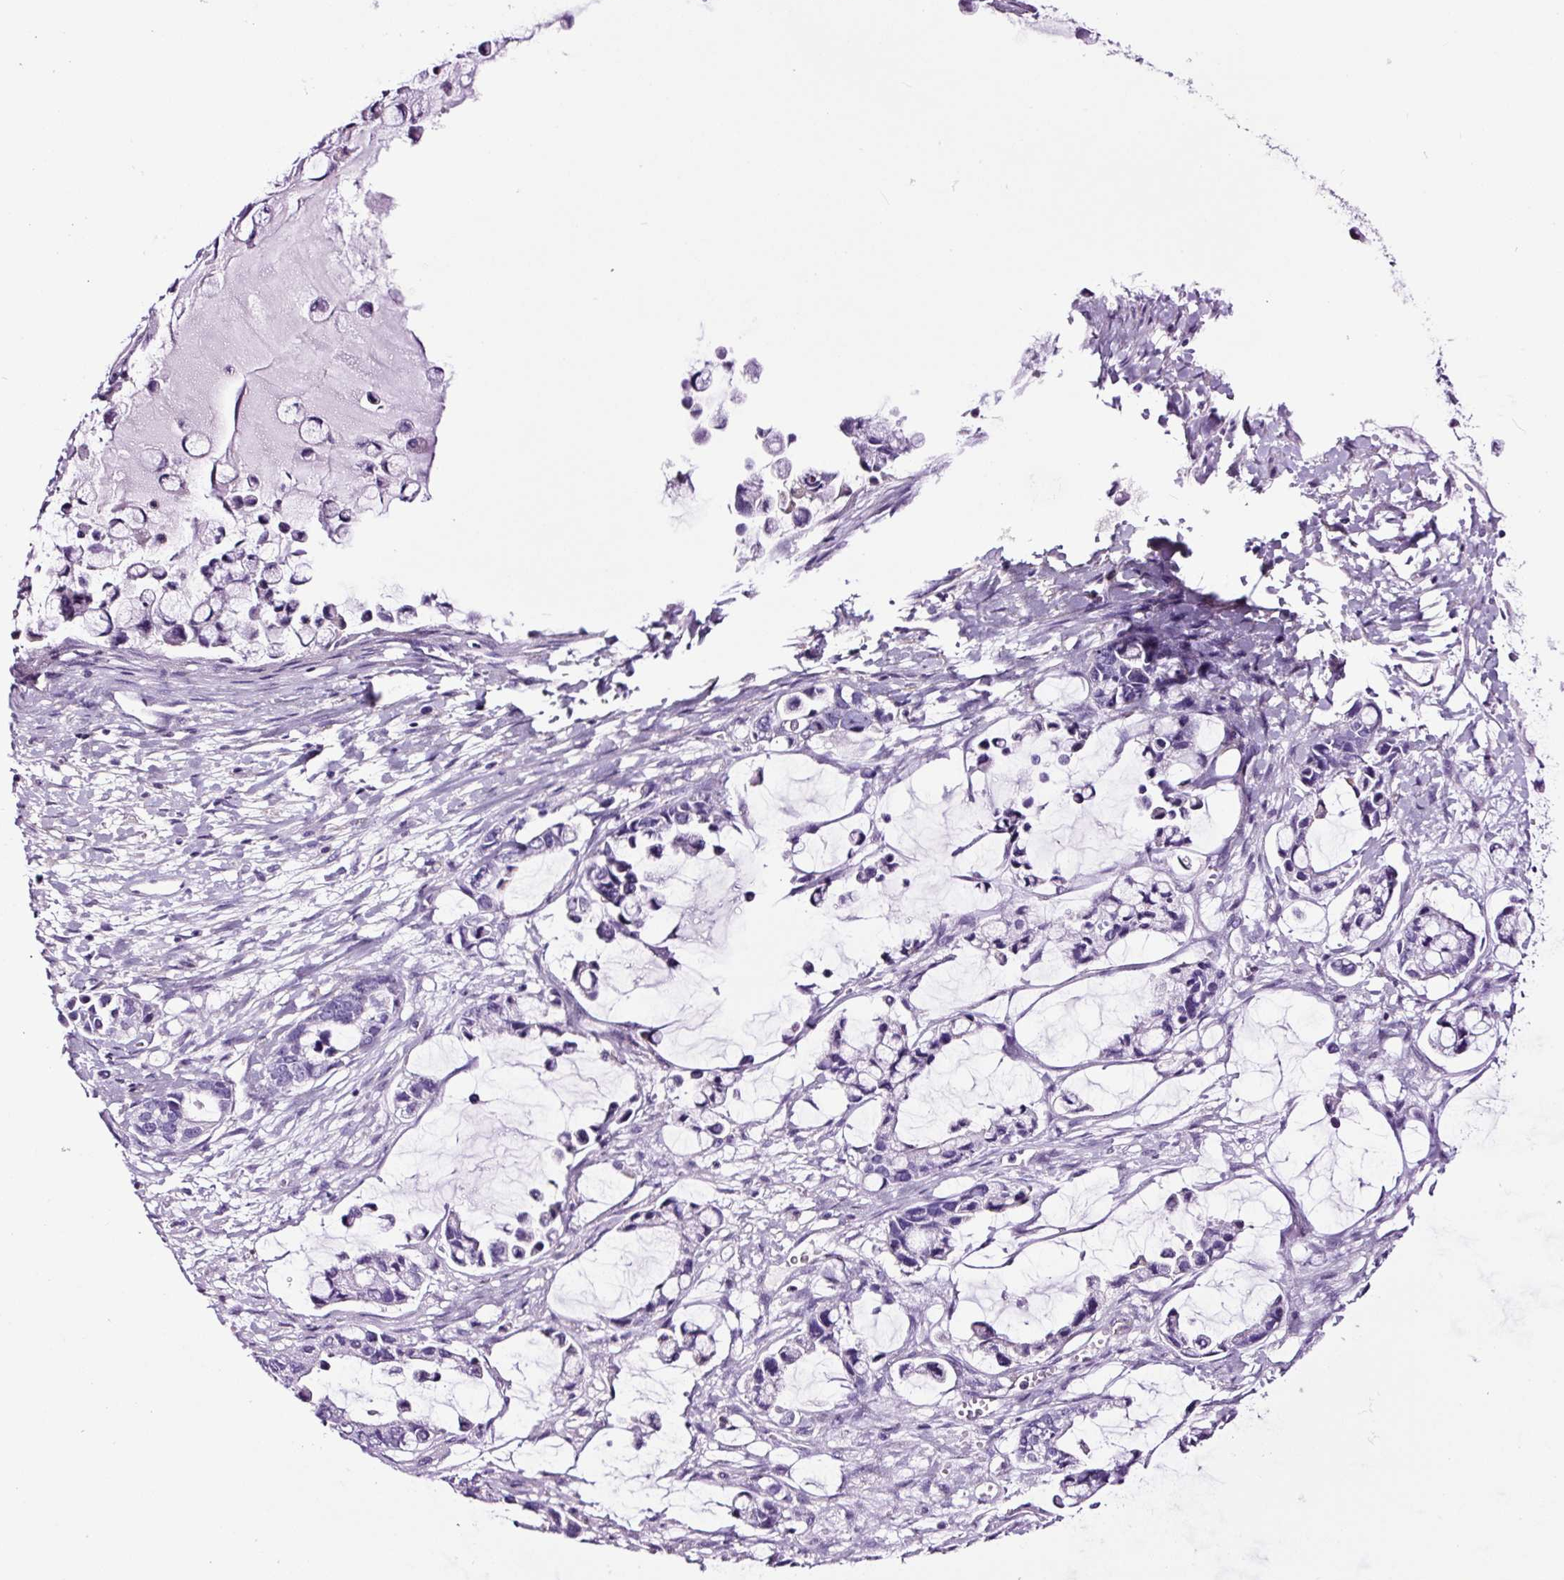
{"staining": {"intensity": "negative", "quantity": "none", "location": "none"}, "tissue": "ovarian cancer", "cell_type": "Tumor cells", "image_type": "cancer", "snomed": [{"axis": "morphology", "description": "Cystadenocarcinoma, mucinous, NOS"}, {"axis": "topography", "description": "Ovary"}], "caption": "Immunohistochemistry of ovarian mucinous cystadenocarcinoma reveals no positivity in tumor cells.", "gene": "FBXL7", "patient": {"sex": "female", "age": 63}}